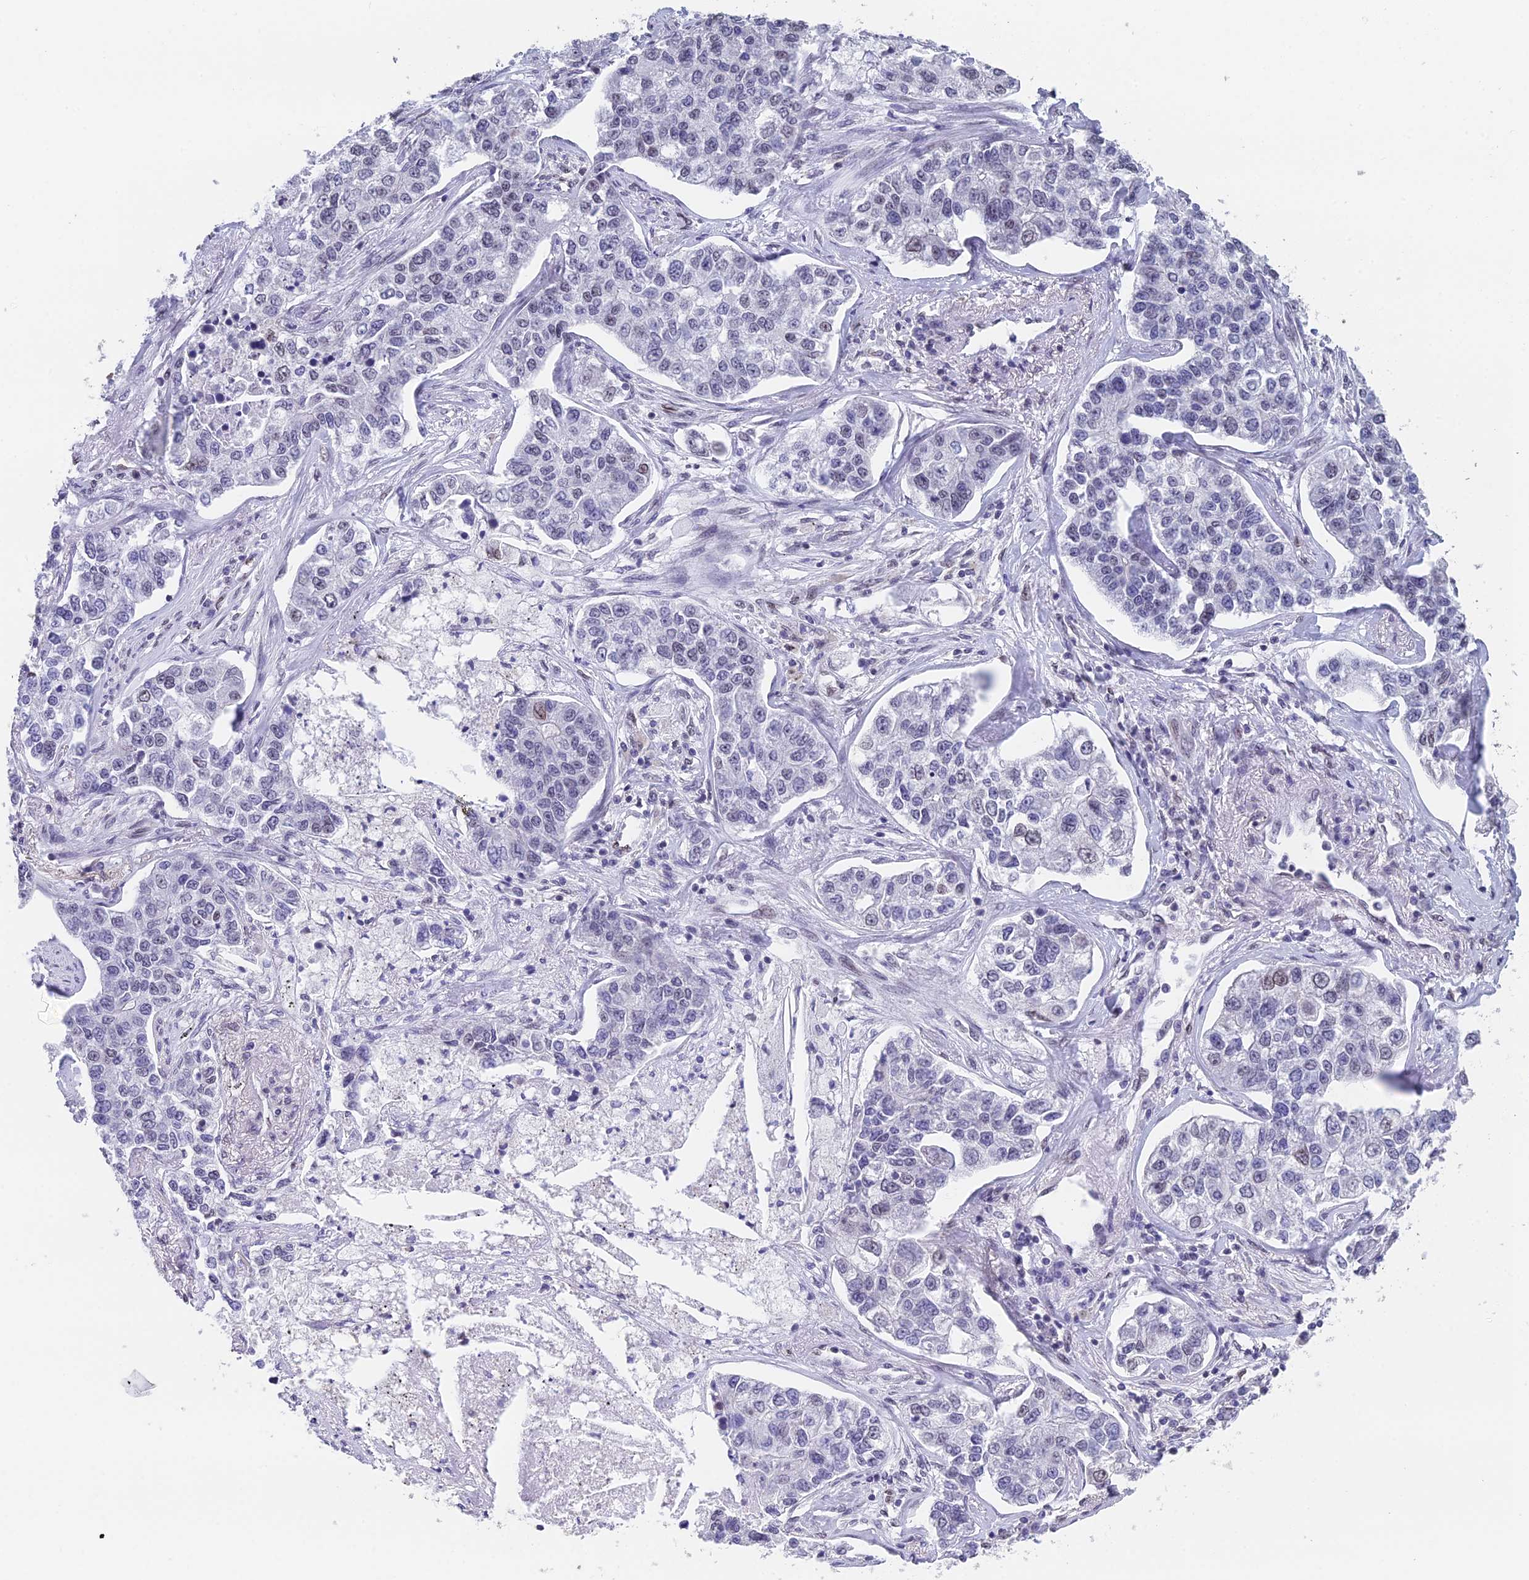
{"staining": {"intensity": "negative", "quantity": "none", "location": "none"}, "tissue": "lung cancer", "cell_type": "Tumor cells", "image_type": "cancer", "snomed": [{"axis": "morphology", "description": "Adenocarcinoma, NOS"}, {"axis": "topography", "description": "Lung"}], "caption": "Protein analysis of lung adenocarcinoma reveals no significant staining in tumor cells.", "gene": "CCDC97", "patient": {"sex": "male", "age": 49}}